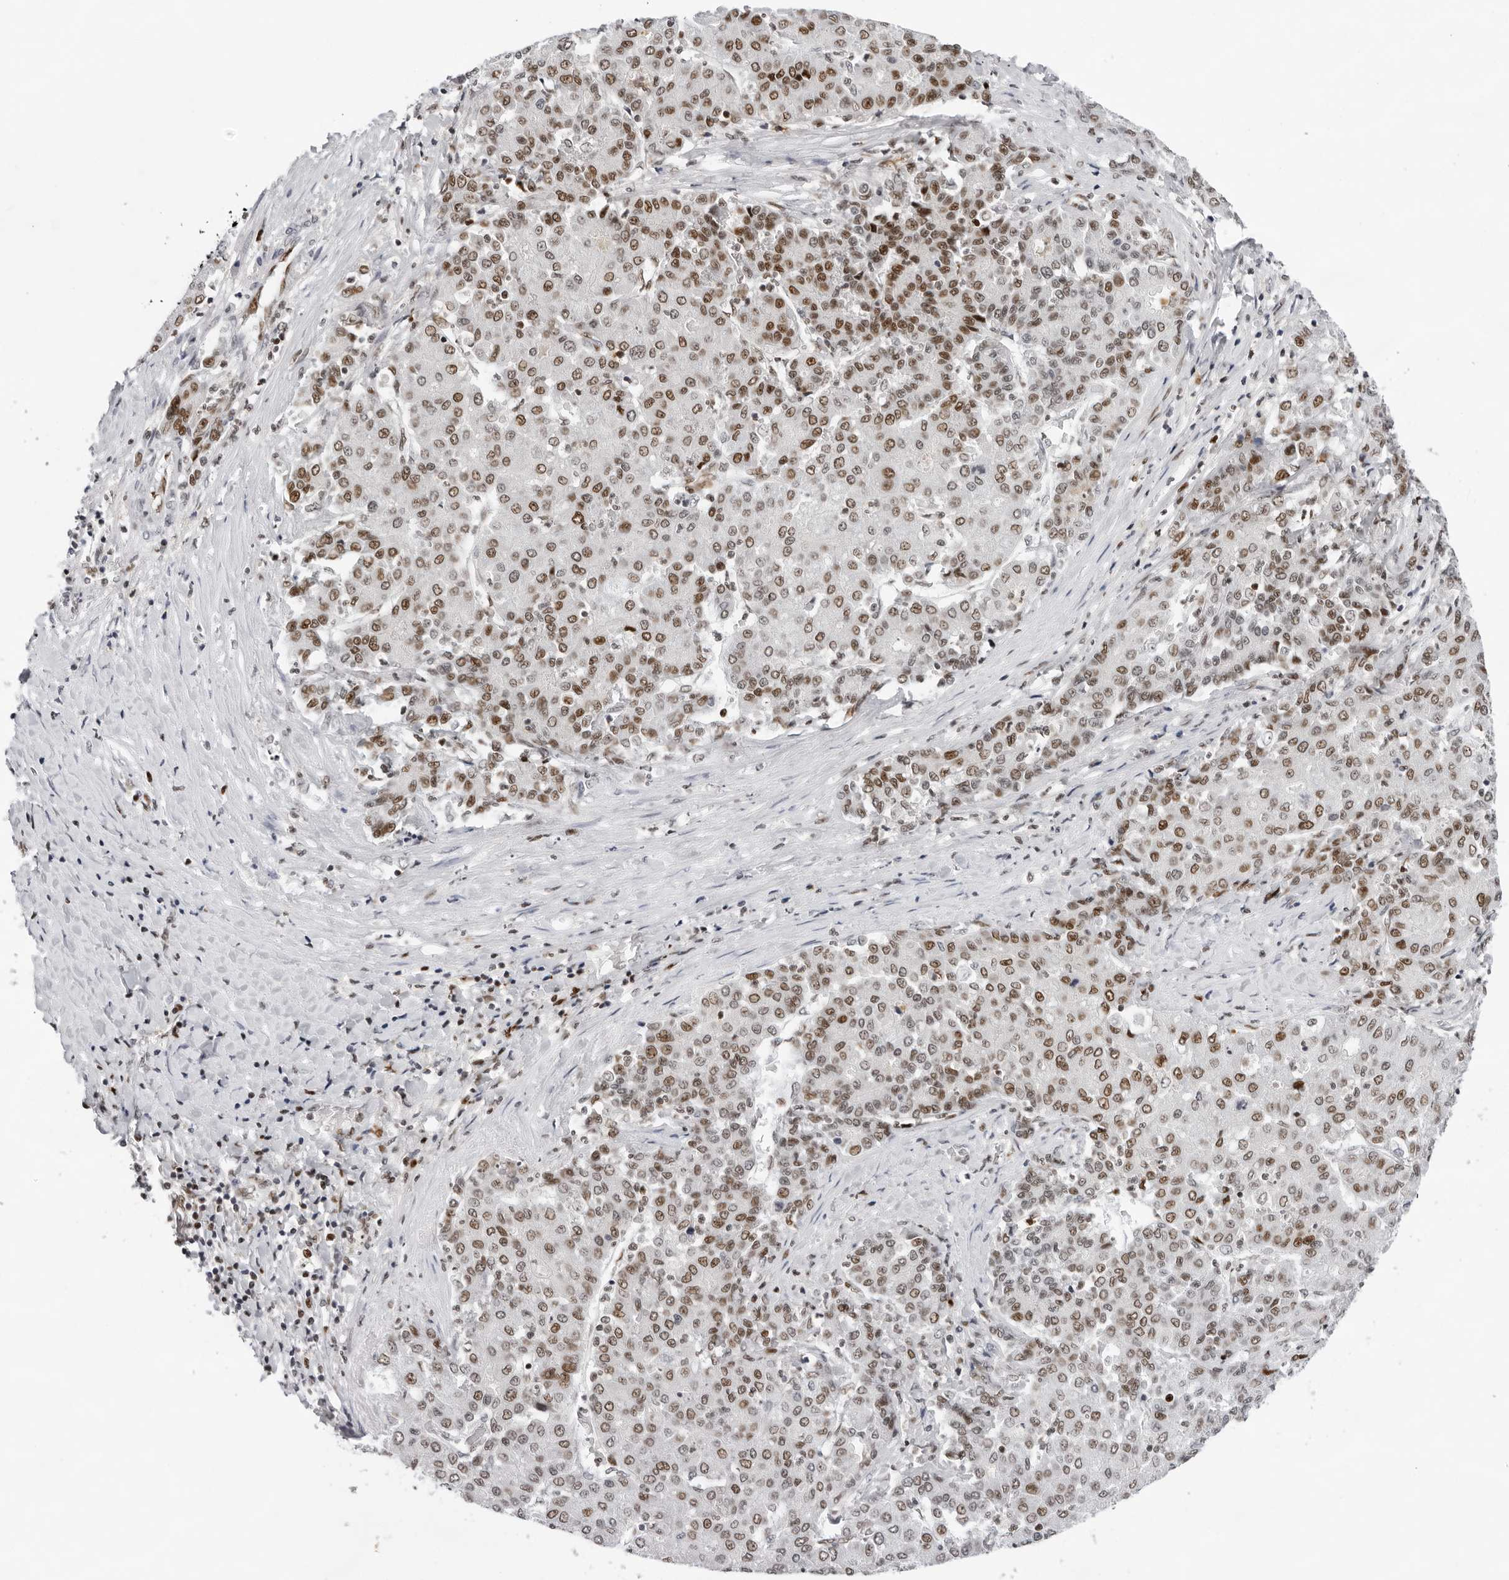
{"staining": {"intensity": "moderate", "quantity": ">75%", "location": "nuclear"}, "tissue": "liver cancer", "cell_type": "Tumor cells", "image_type": "cancer", "snomed": [{"axis": "morphology", "description": "Carcinoma, Hepatocellular, NOS"}, {"axis": "topography", "description": "Liver"}], "caption": "IHC photomicrograph of neoplastic tissue: human liver hepatocellular carcinoma stained using immunohistochemistry shows medium levels of moderate protein expression localized specifically in the nuclear of tumor cells, appearing as a nuclear brown color.", "gene": "OGG1", "patient": {"sex": "male", "age": 65}}